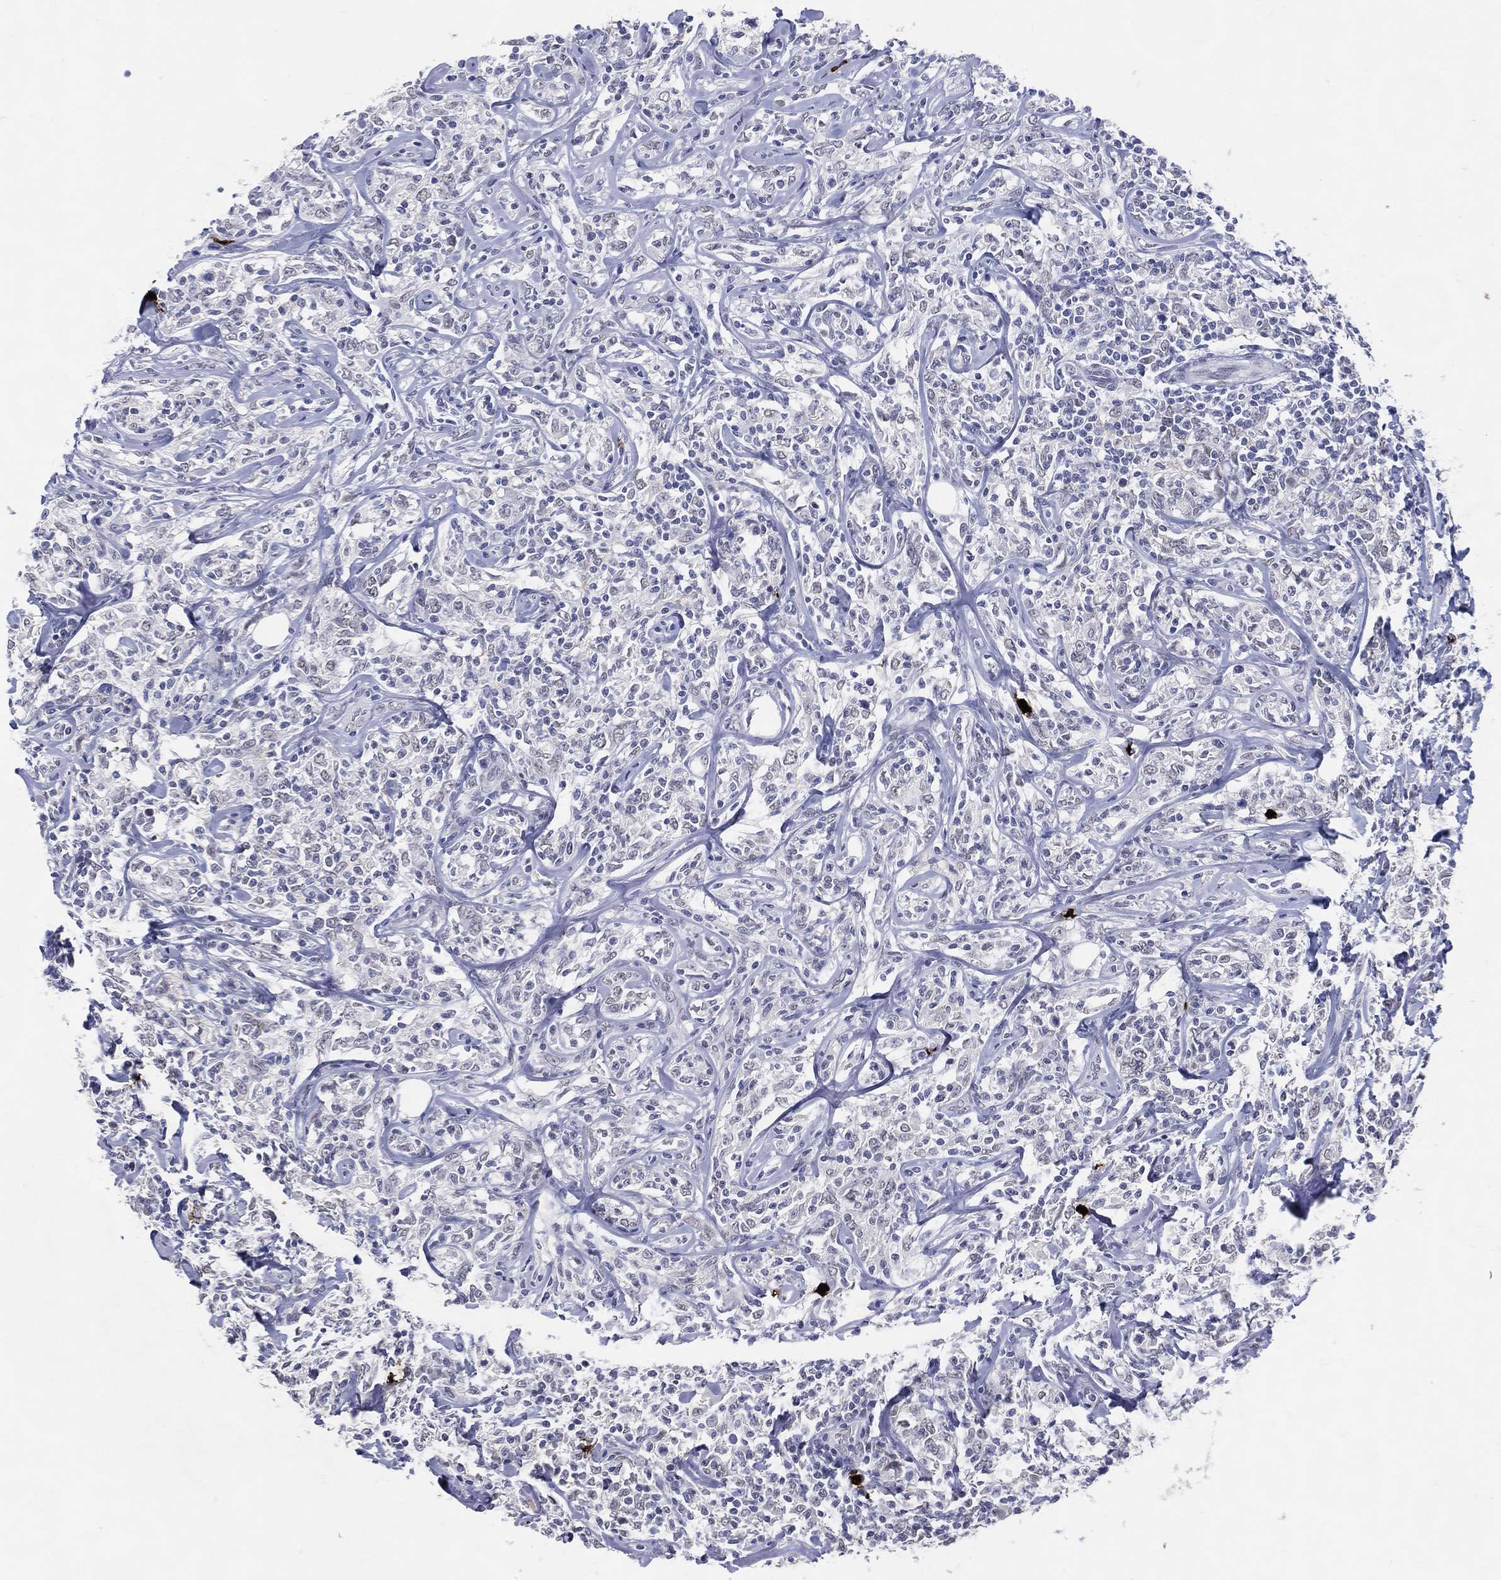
{"staining": {"intensity": "negative", "quantity": "none", "location": "none"}, "tissue": "lymphoma", "cell_type": "Tumor cells", "image_type": "cancer", "snomed": [{"axis": "morphology", "description": "Malignant lymphoma, non-Hodgkin's type, High grade"}, {"axis": "topography", "description": "Lymph node"}], "caption": "Tumor cells are negative for brown protein staining in lymphoma.", "gene": "CFAP58", "patient": {"sex": "female", "age": 84}}